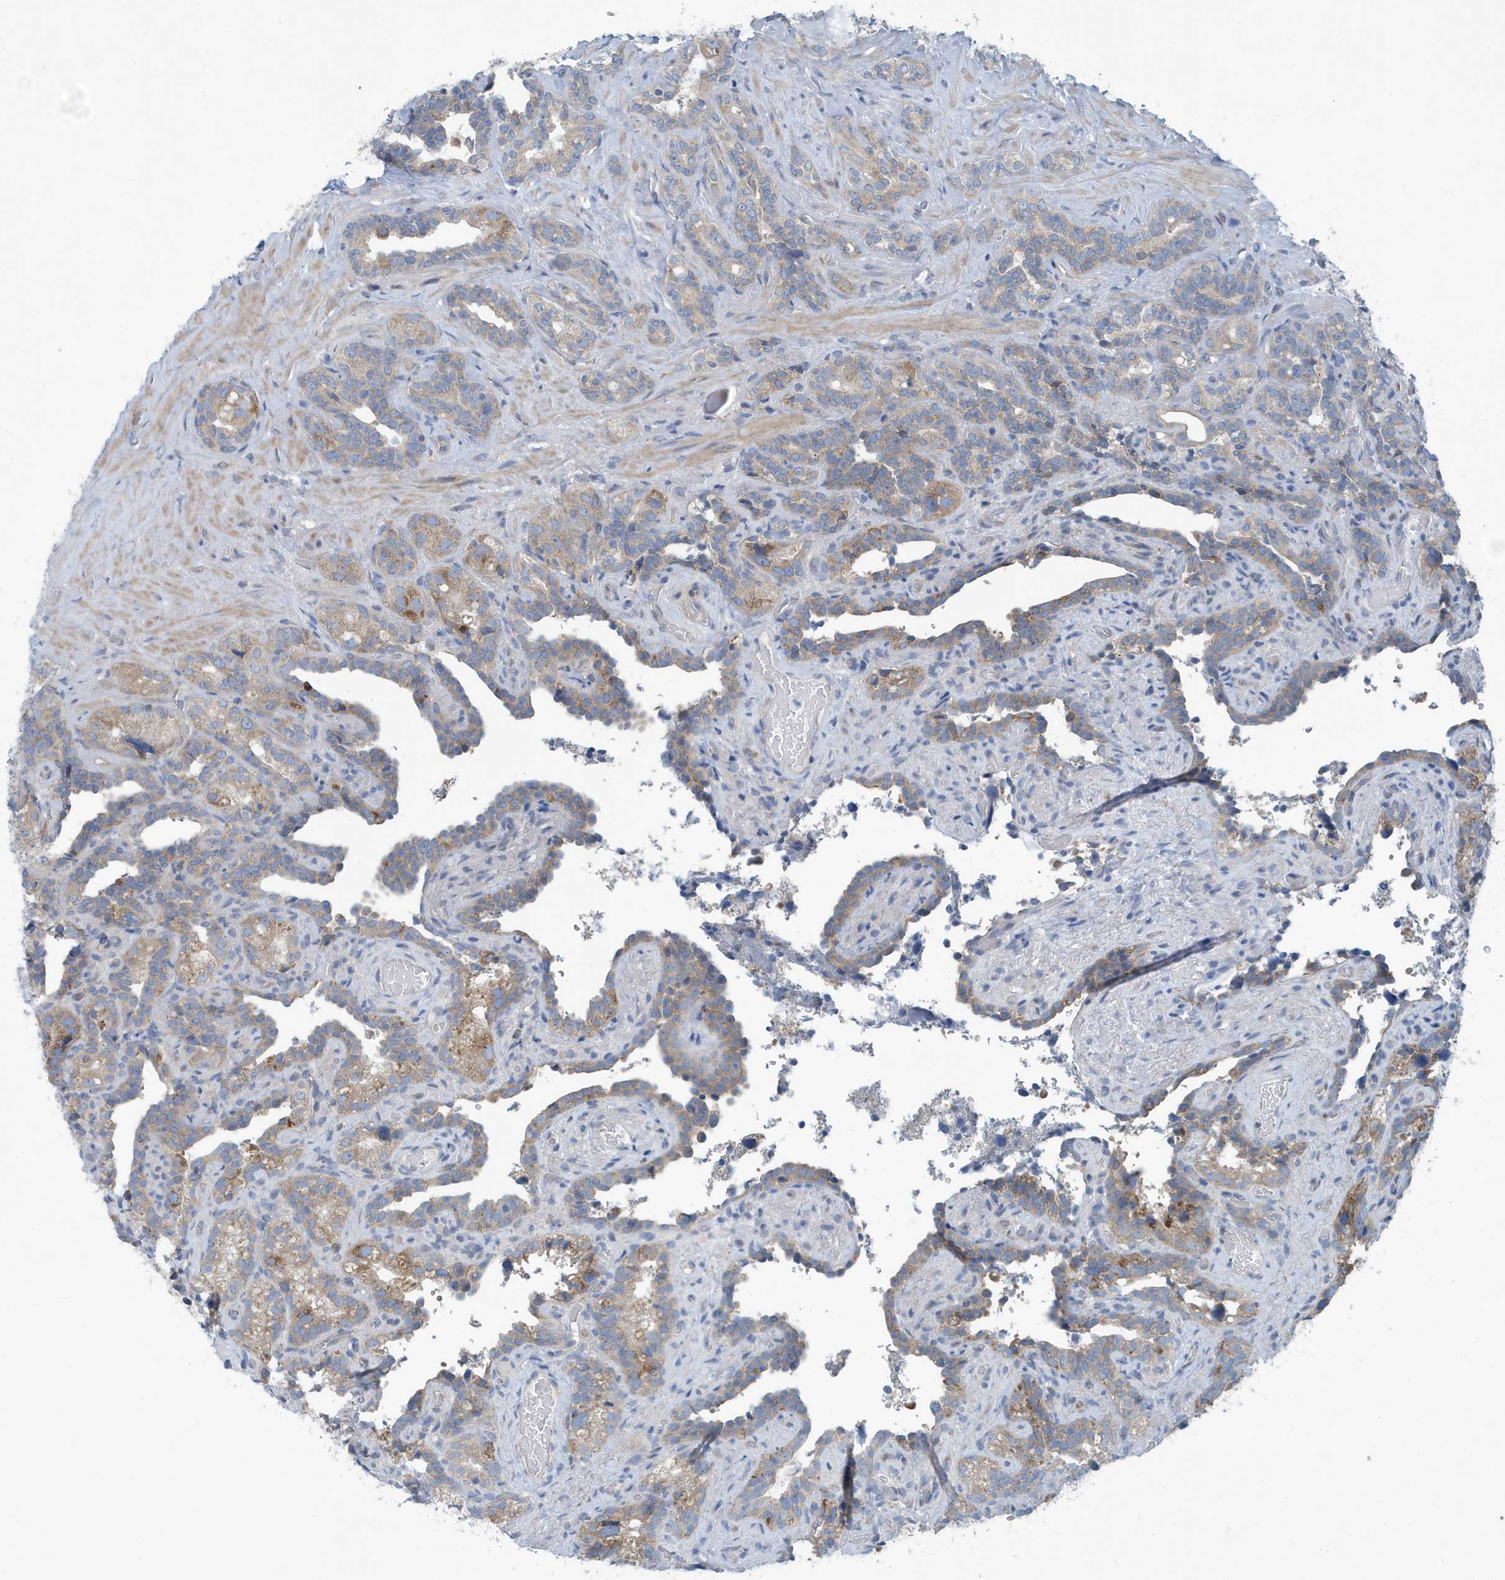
{"staining": {"intensity": "moderate", "quantity": "25%-75%", "location": "cytoplasmic/membranous"}, "tissue": "seminal vesicle", "cell_type": "Glandular cells", "image_type": "normal", "snomed": [{"axis": "morphology", "description": "Normal tissue, NOS"}, {"axis": "topography", "description": "Seminal veicle"}, {"axis": "topography", "description": "Peripheral nerve tissue"}], "caption": "Glandular cells reveal moderate cytoplasmic/membranous positivity in approximately 25%-75% of cells in unremarkable seminal vesicle.", "gene": "PPM1M", "patient": {"sex": "male", "age": 67}}